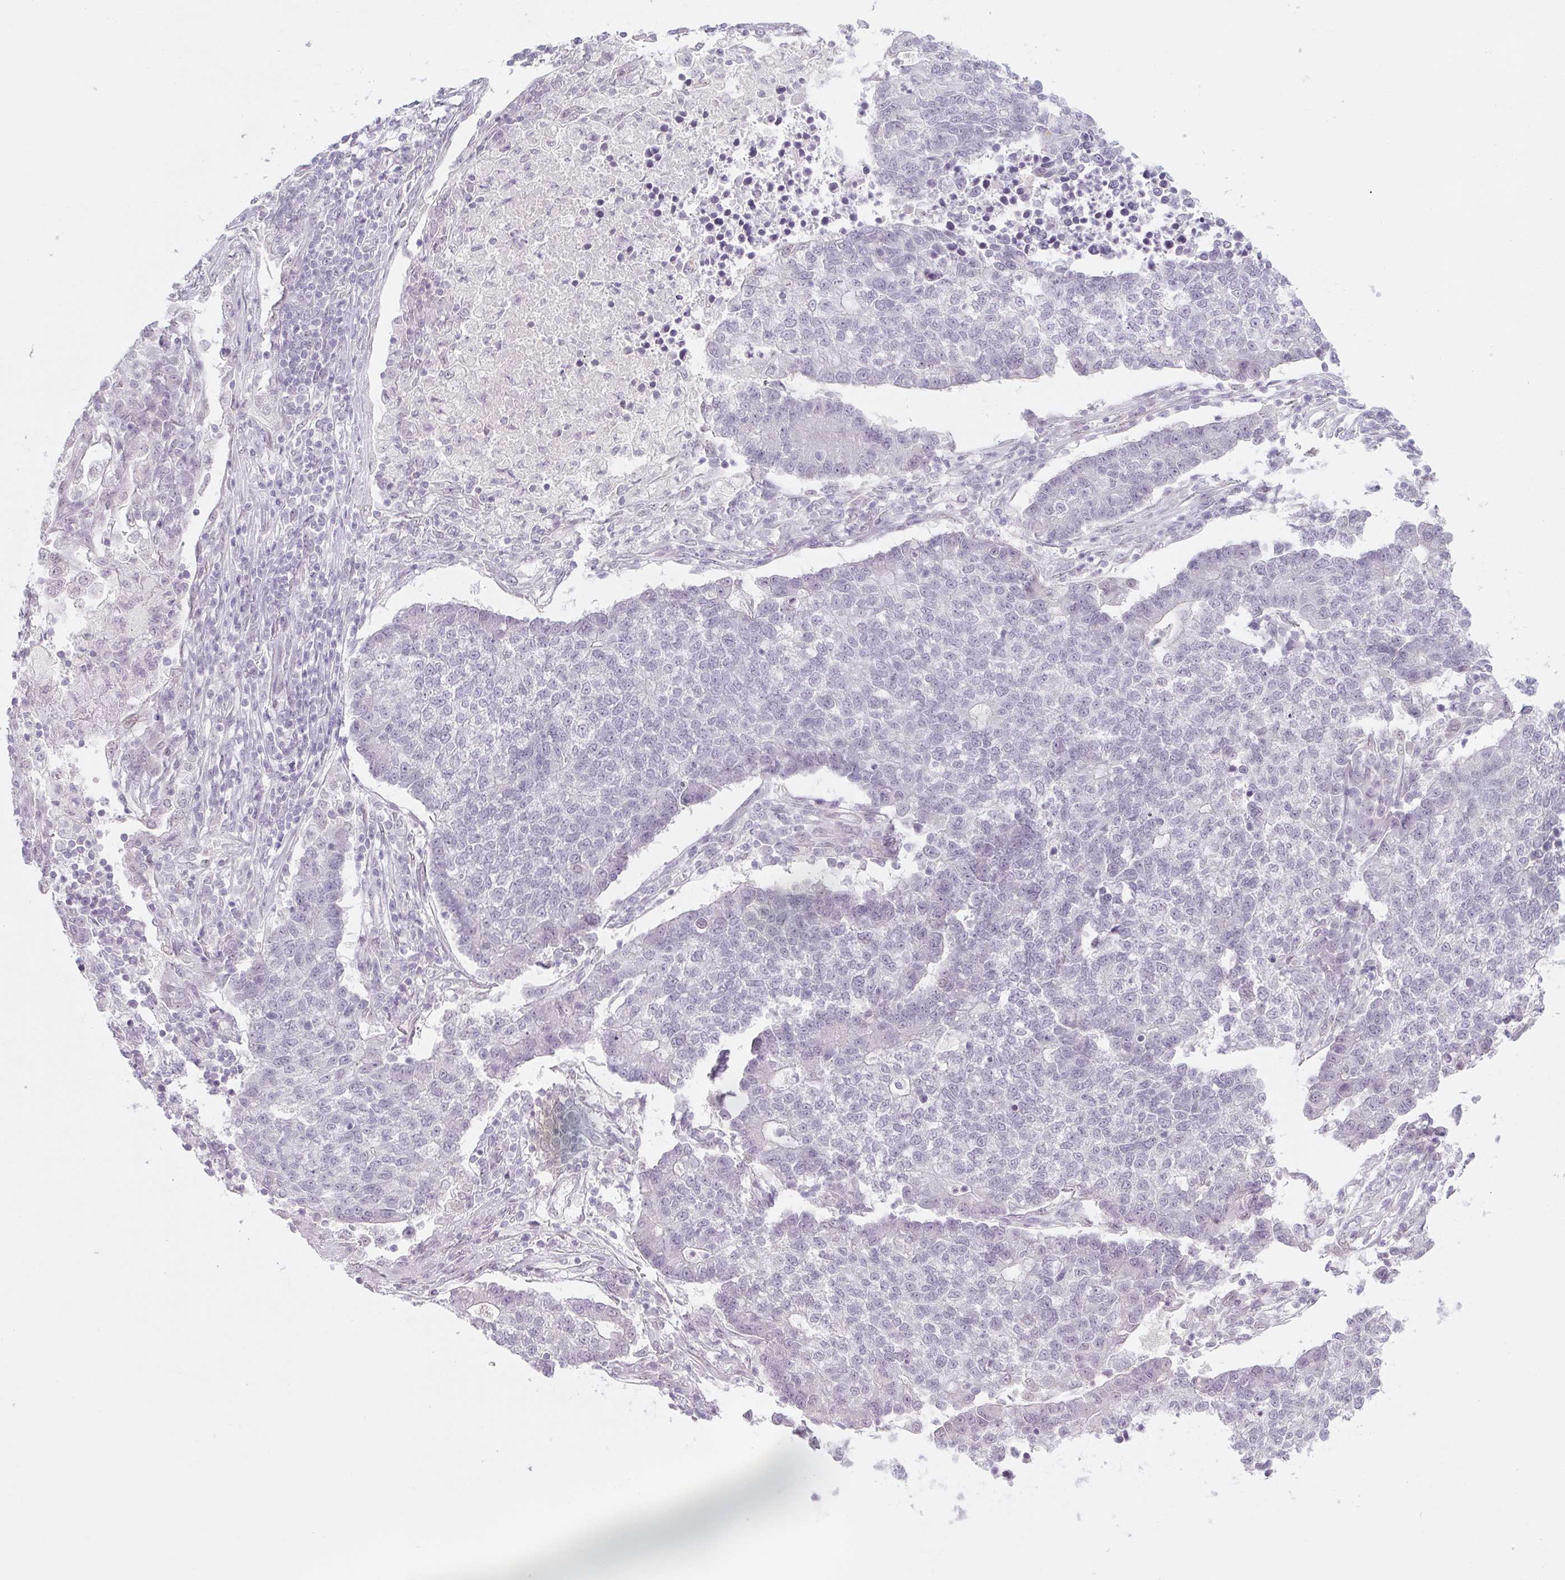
{"staining": {"intensity": "negative", "quantity": "none", "location": "none"}, "tissue": "lung cancer", "cell_type": "Tumor cells", "image_type": "cancer", "snomed": [{"axis": "morphology", "description": "Adenocarcinoma, NOS"}, {"axis": "topography", "description": "Lung"}], "caption": "Immunohistochemistry image of human adenocarcinoma (lung) stained for a protein (brown), which exhibits no positivity in tumor cells.", "gene": "KCNQ2", "patient": {"sex": "male", "age": 57}}